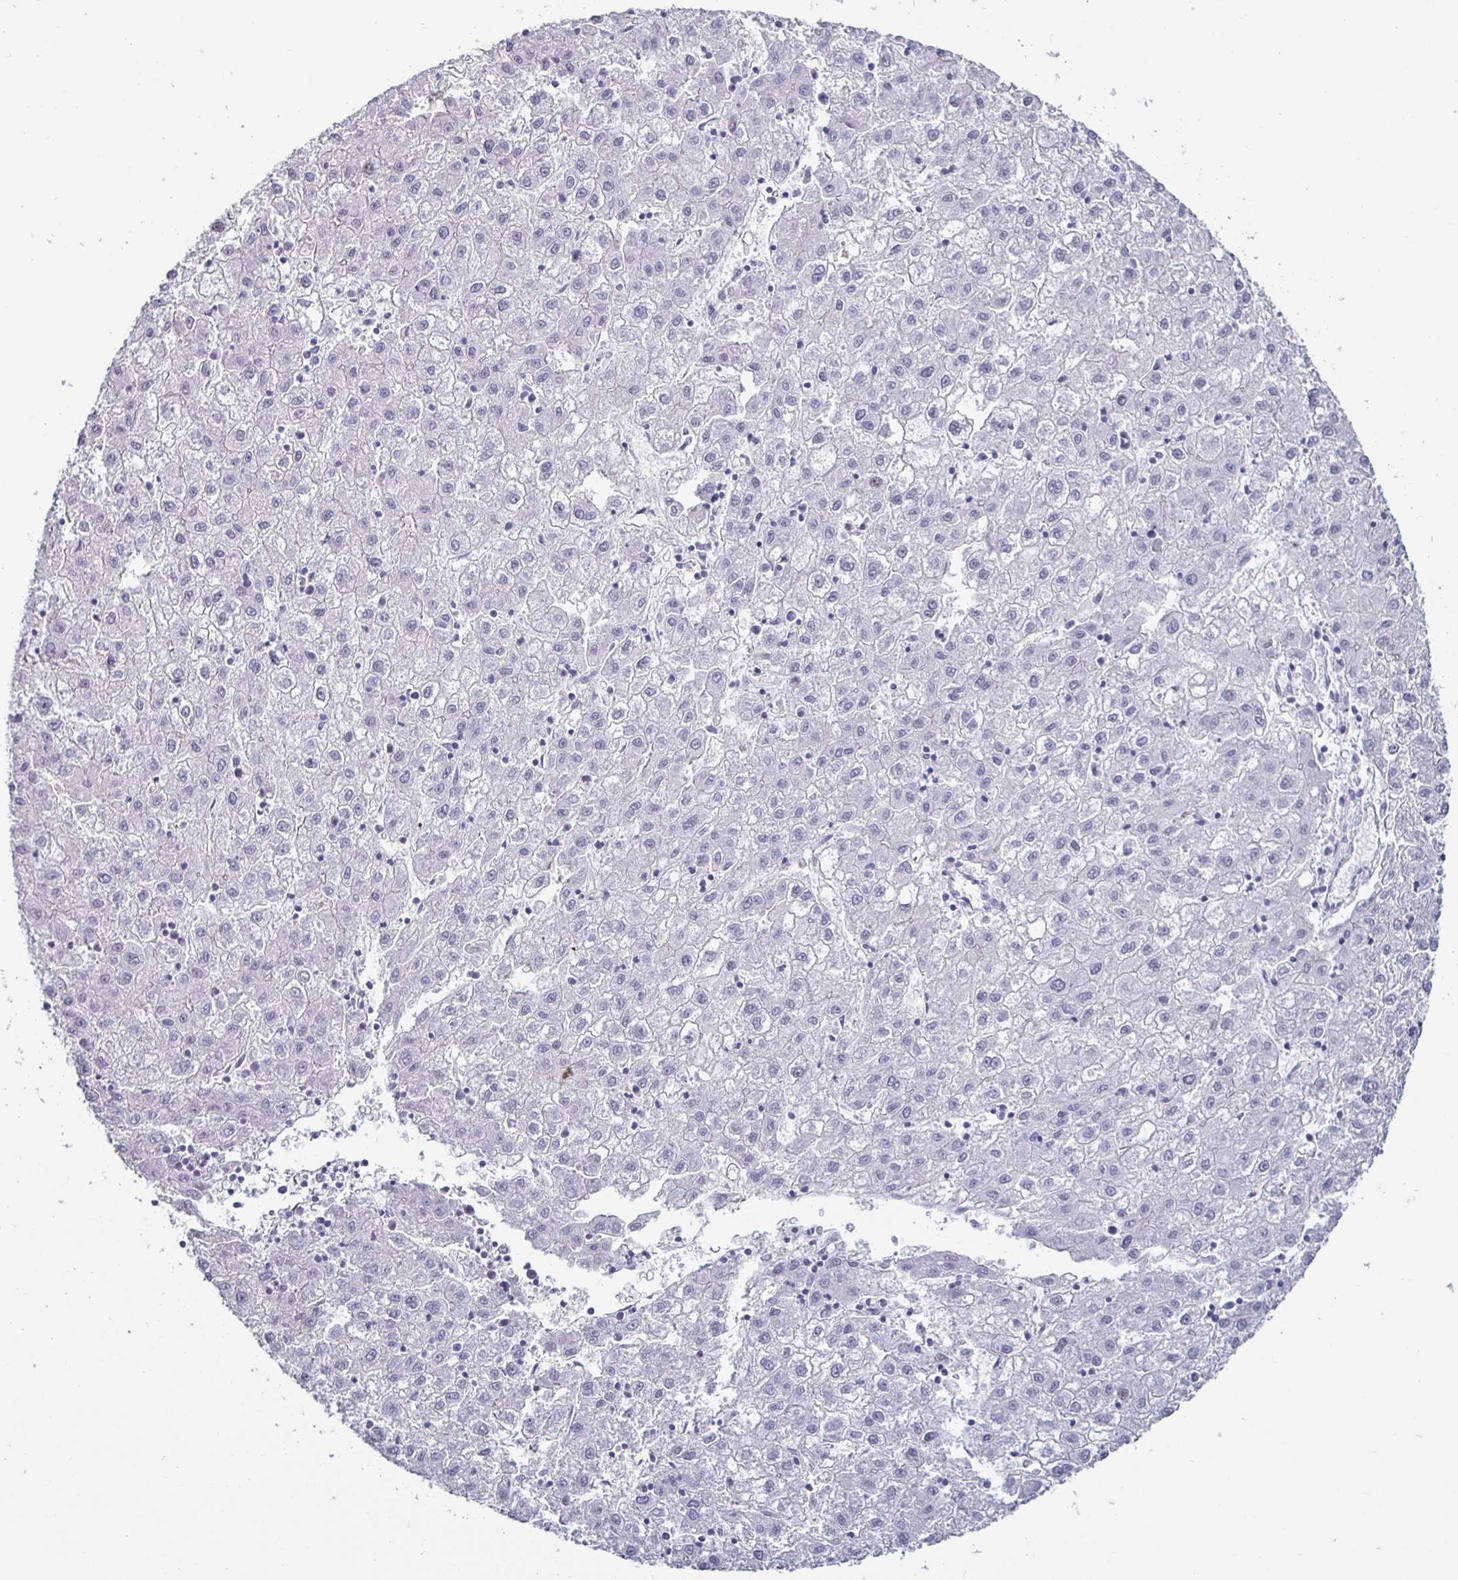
{"staining": {"intensity": "negative", "quantity": "none", "location": "none"}, "tissue": "liver cancer", "cell_type": "Tumor cells", "image_type": "cancer", "snomed": [{"axis": "morphology", "description": "Carcinoma, Hepatocellular, NOS"}, {"axis": "topography", "description": "Liver"}], "caption": "Micrograph shows no protein staining in tumor cells of liver cancer tissue.", "gene": "OOSP2", "patient": {"sex": "male", "age": 72}}